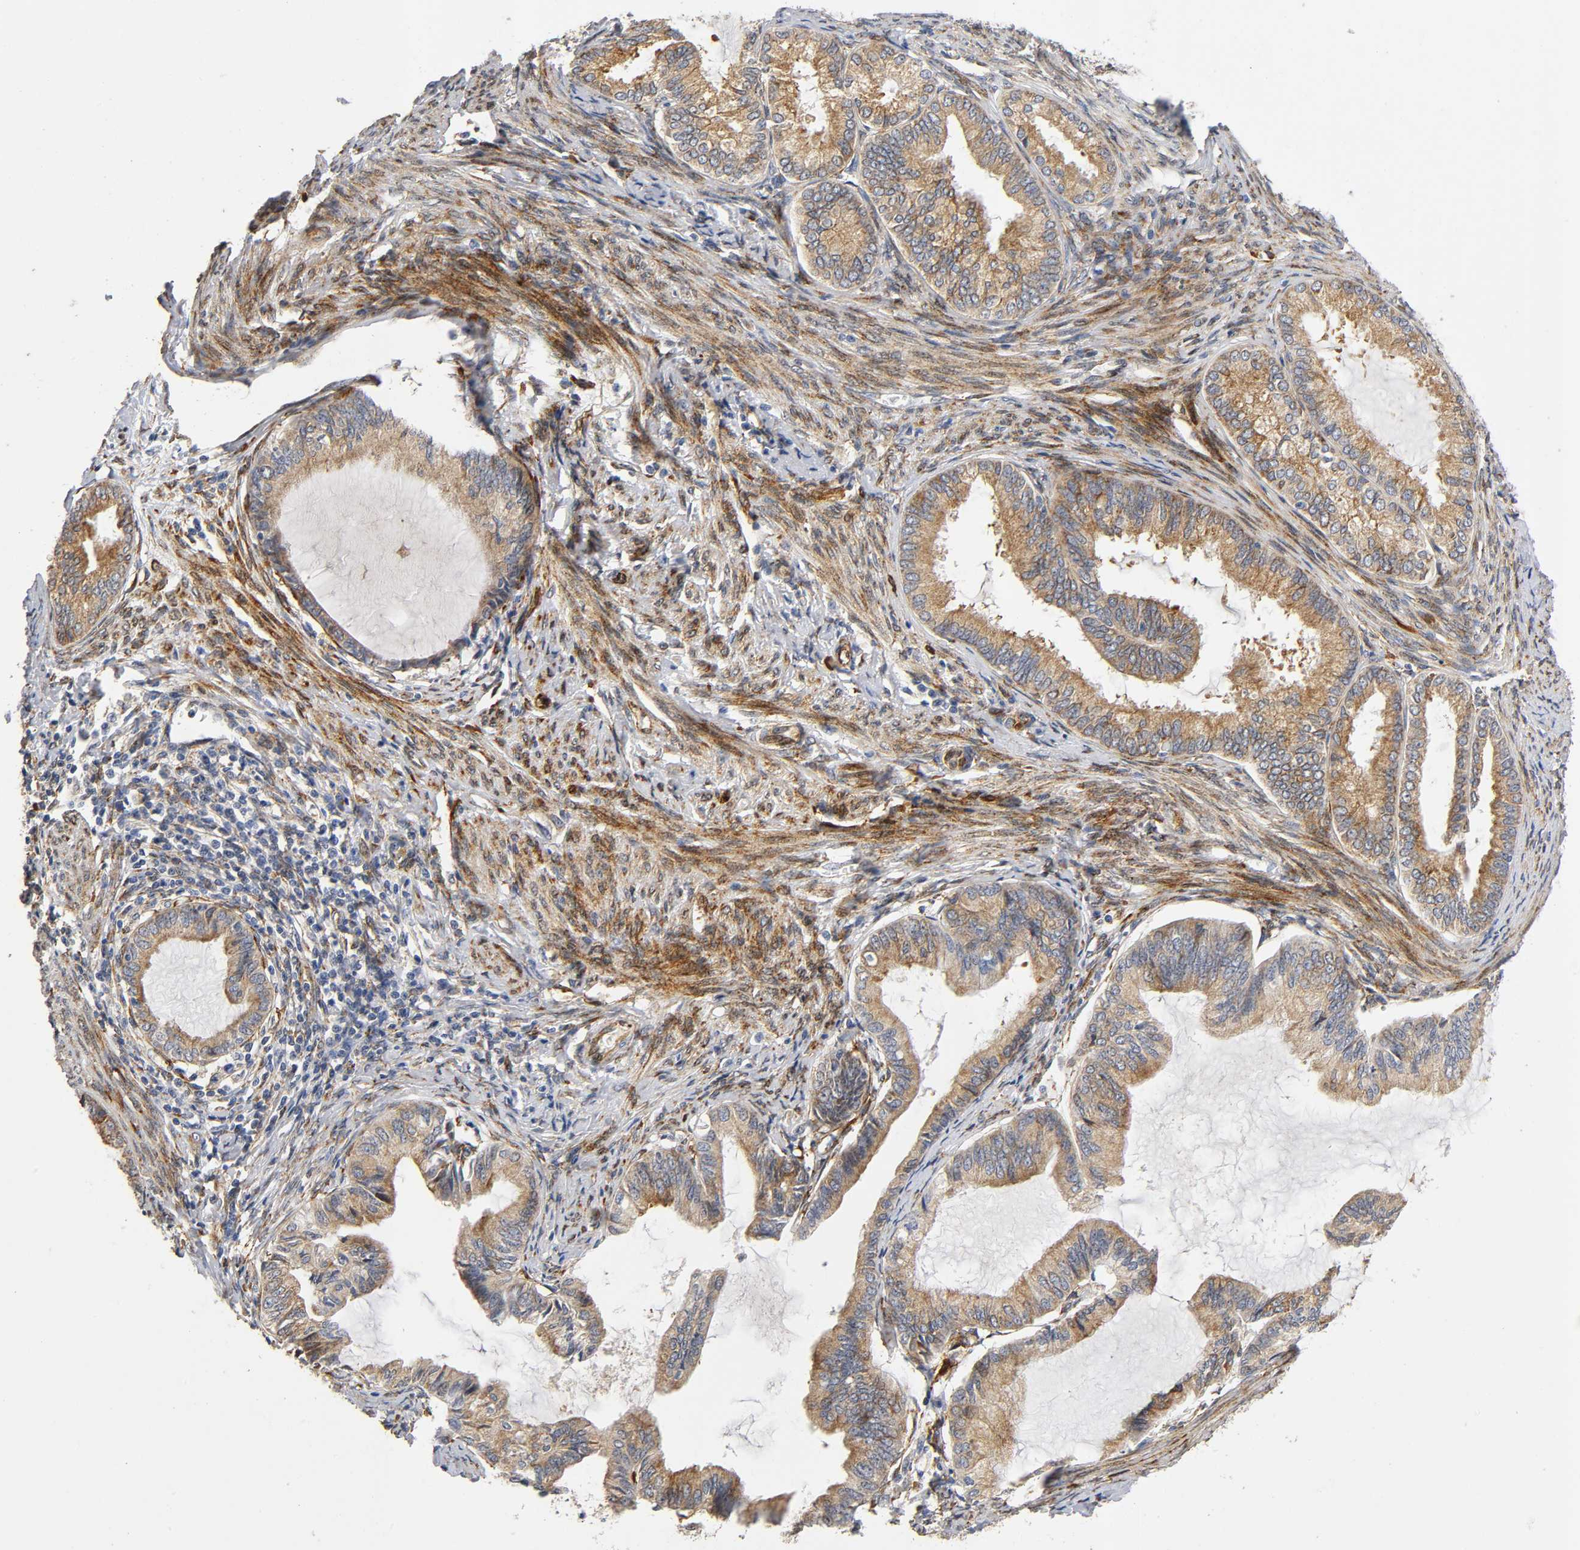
{"staining": {"intensity": "moderate", "quantity": ">75%", "location": "cytoplasmic/membranous"}, "tissue": "endometrial cancer", "cell_type": "Tumor cells", "image_type": "cancer", "snomed": [{"axis": "morphology", "description": "Adenocarcinoma, NOS"}, {"axis": "topography", "description": "Endometrium"}], "caption": "The image exhibits immunohistochemical staining of endometrial cancer. There is moderate cytoplasmic/membranous expression is identified in about >75% of tumor cells. Nuclei are stained in blue.", "gene": "SOS2", "patient": {"sex": "female", "age": 86}}